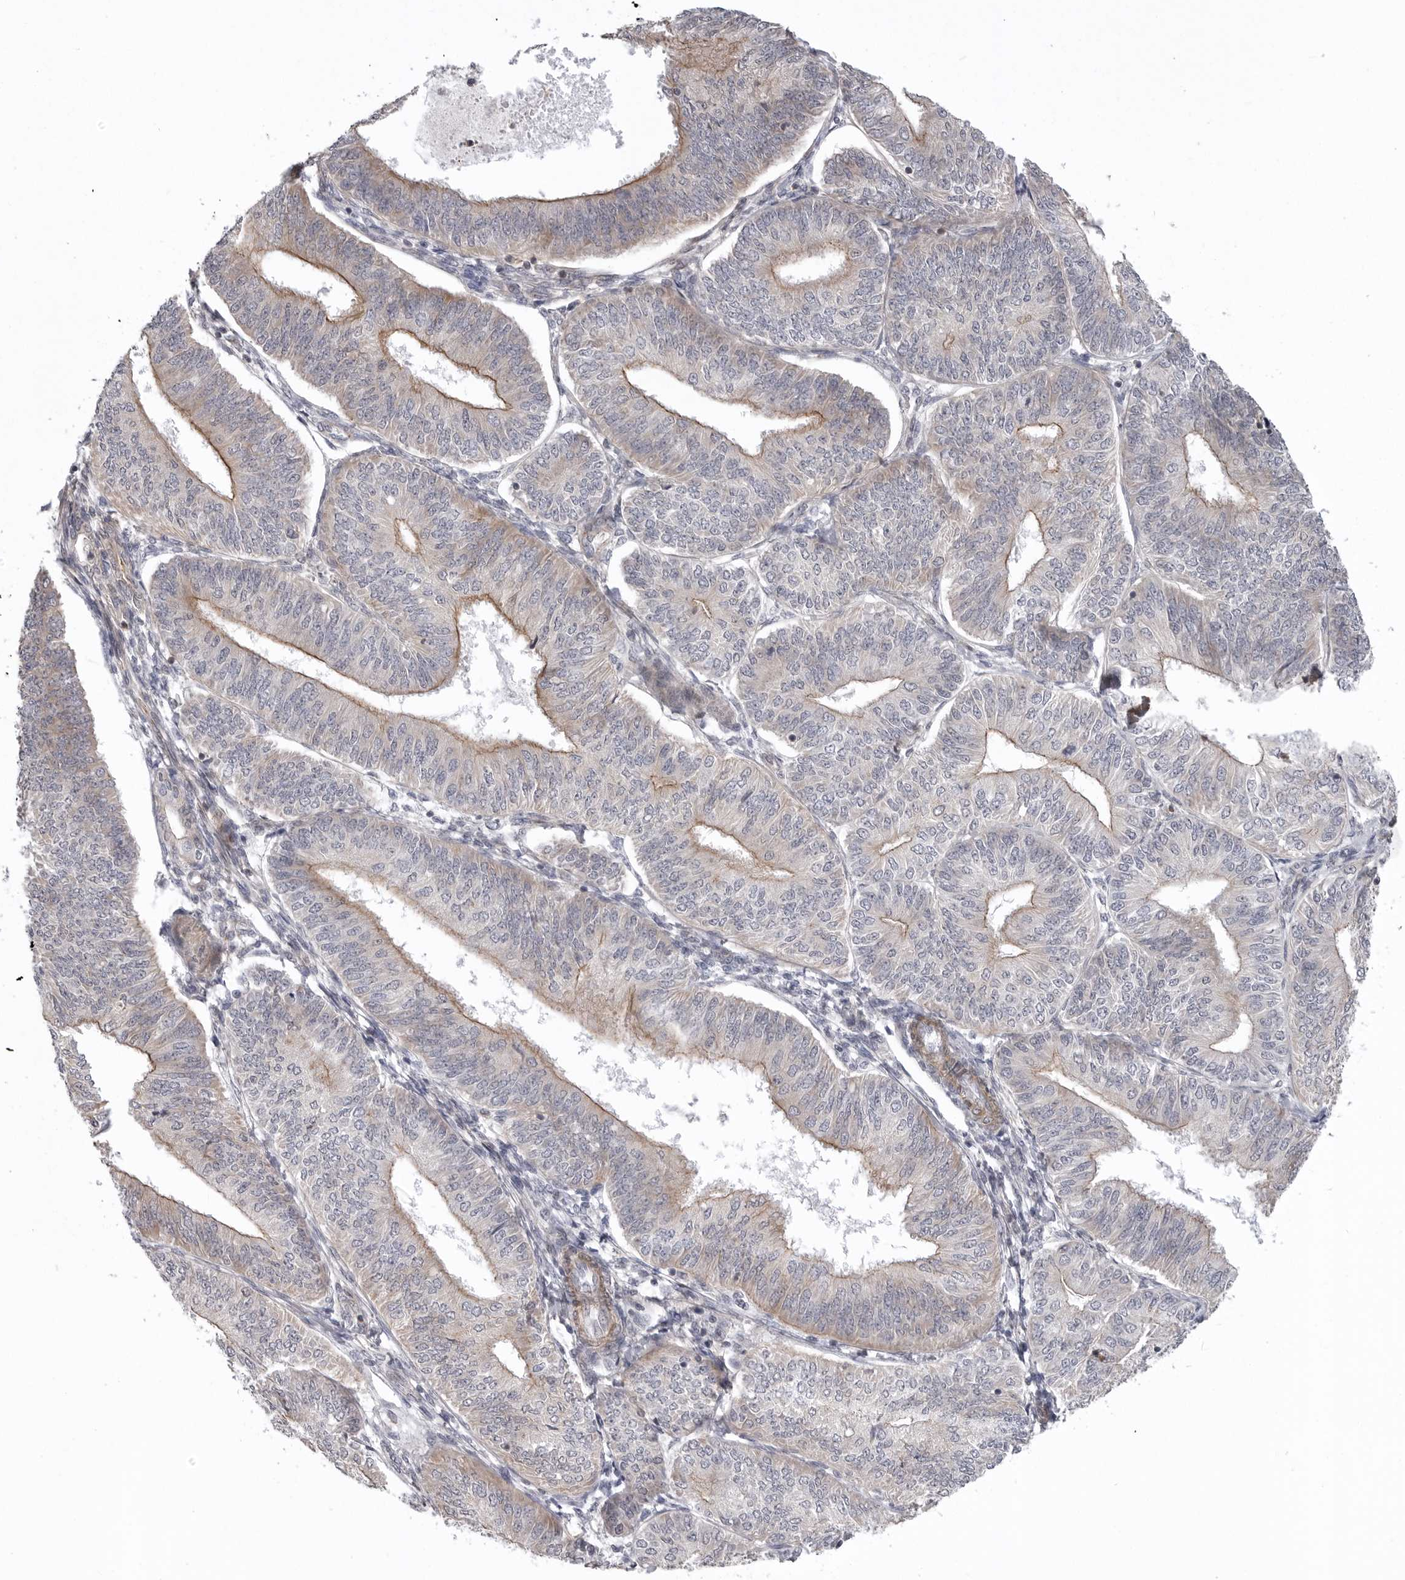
{"staining": {"intensity": "moderate", "quantity": "25%-75%", "location": "cytoplasmic/membranous"}, "tissue": "endometrial cancer", "cell_type": "Tumor cells", "image_type": "cancer", "snomed": [{"axis": "morphology", "description": "Adenocarcinoma, NOS"}, {"axis": "topography", "description": "Endometrium"}], "caption": "Immunohistochemical staining of endometrial cancer reveals moderate cytoplasmic/membranous protein expression in about 25%-75% of tumor cells.", "gene": "SCP2", "patient": {"sex": "female", "age": 58}}